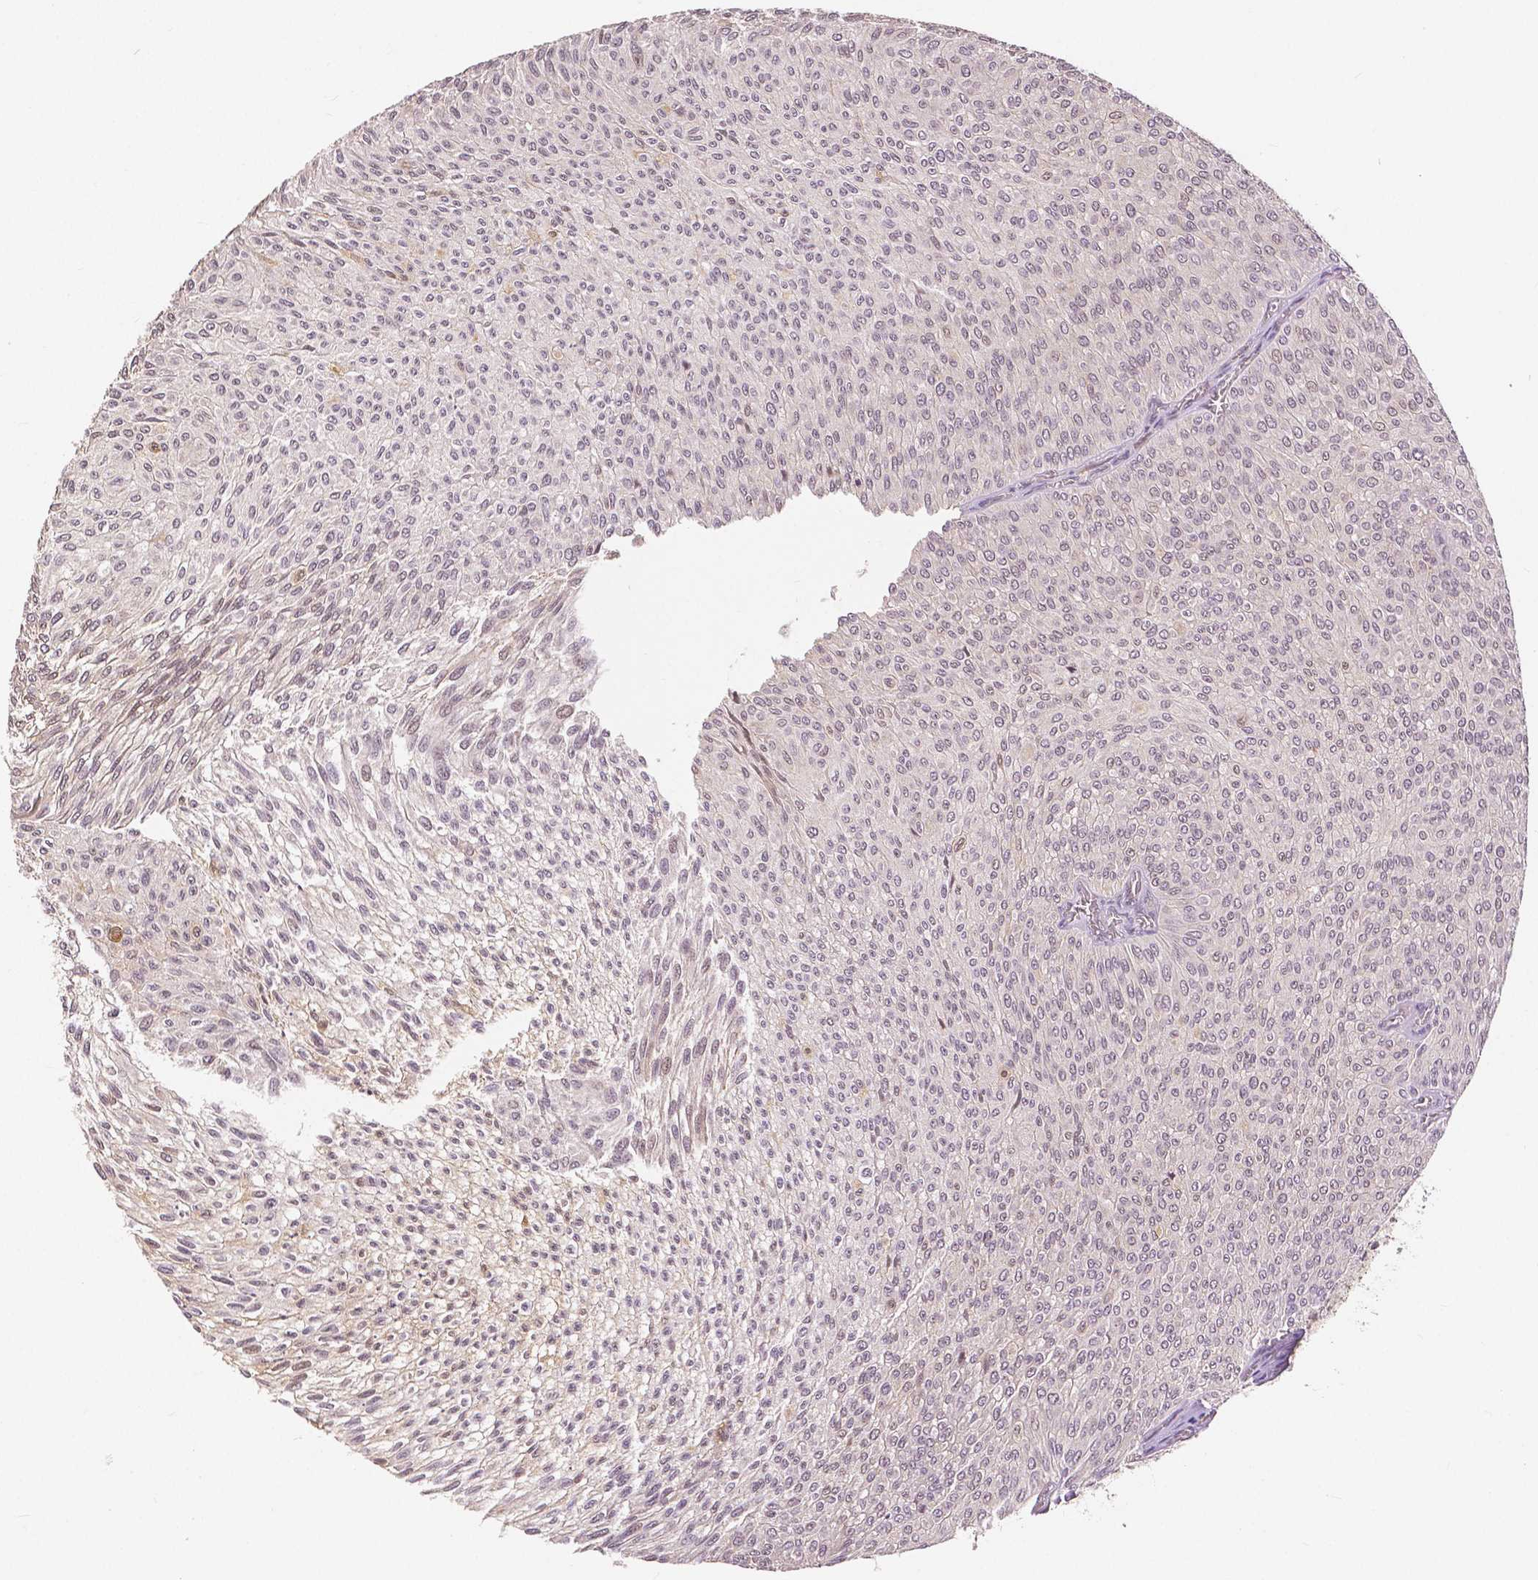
{"staining": {"intensity": "weak", "quantity": "<25%", "location": "nuclear"}, "tissue": "urothelial cancer", "cell_type": "Tumor cells", "image_type": "cancer", "snomed": [{"axis": "morphology", "description": "Urothelial carcinoma, Low grade"}, {"axis": "topography", "description": "Urinary bladder"}], "caption": "This is a image of immunohistochemistry (IHC) staining of urothelial carcinoma (low-grade), which shows no staining in tumor cells.", "gene": "MAP1LC3B", "patient": {"sex": "male", "age": 91}}